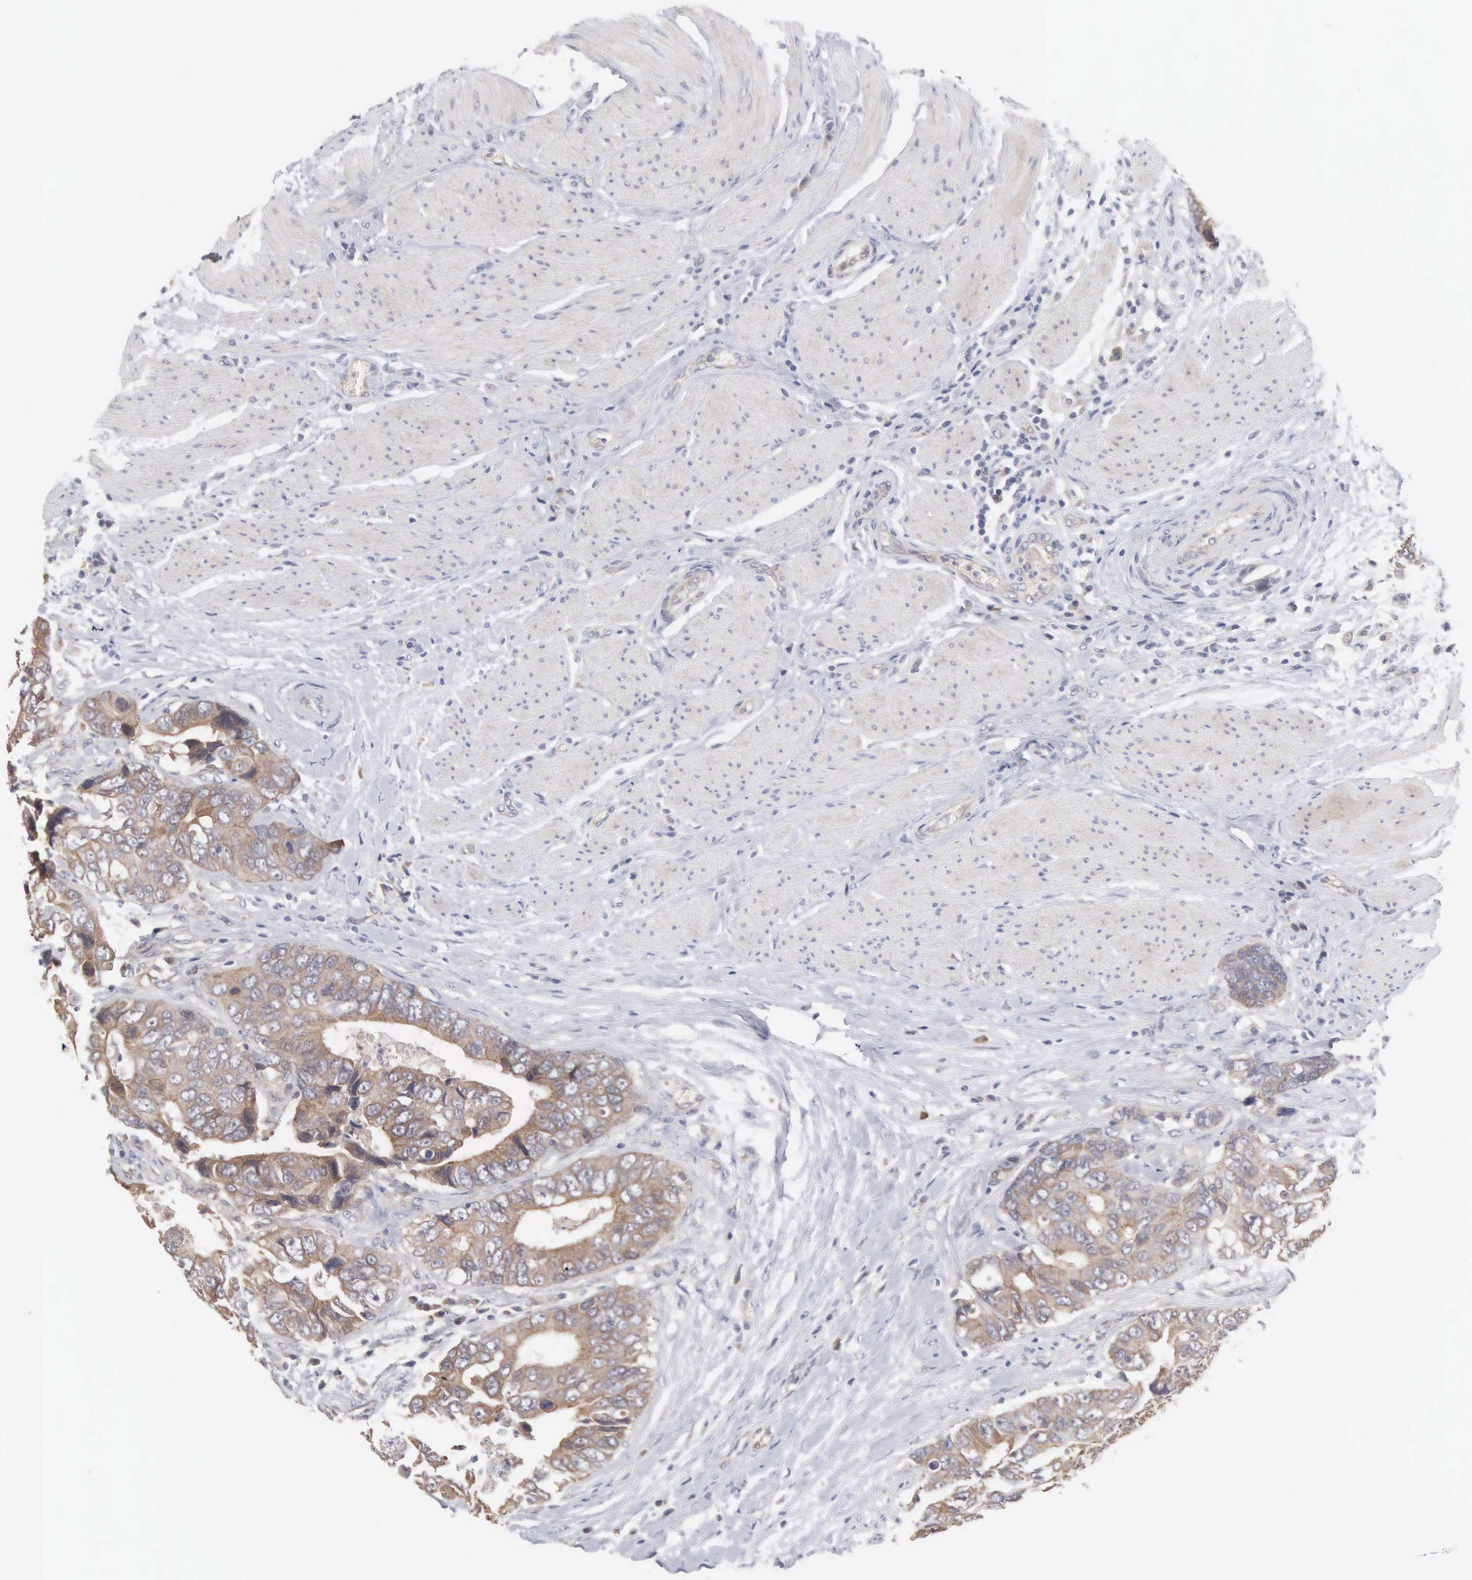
{"staining": {"intensity": "moderate", "quantity": ">75%", "location": "cytoplasmic/membranous"}, "tissue": "colorectal cancer", "cell_type": "Tumor cells", "image_type": "cancer", "snomed": [{"axis": "morphology", "description": "Adenocarcinoma, NOS"}, {"axis": "topography", "description": "Rectum"}], "caption": "A brown stain labels moderate cytoplasmic/membranous staining of a protein in human colorectal cancer tumor cells.", "gene": "INF2", "patient": {"sex": "female", "age": 67}}